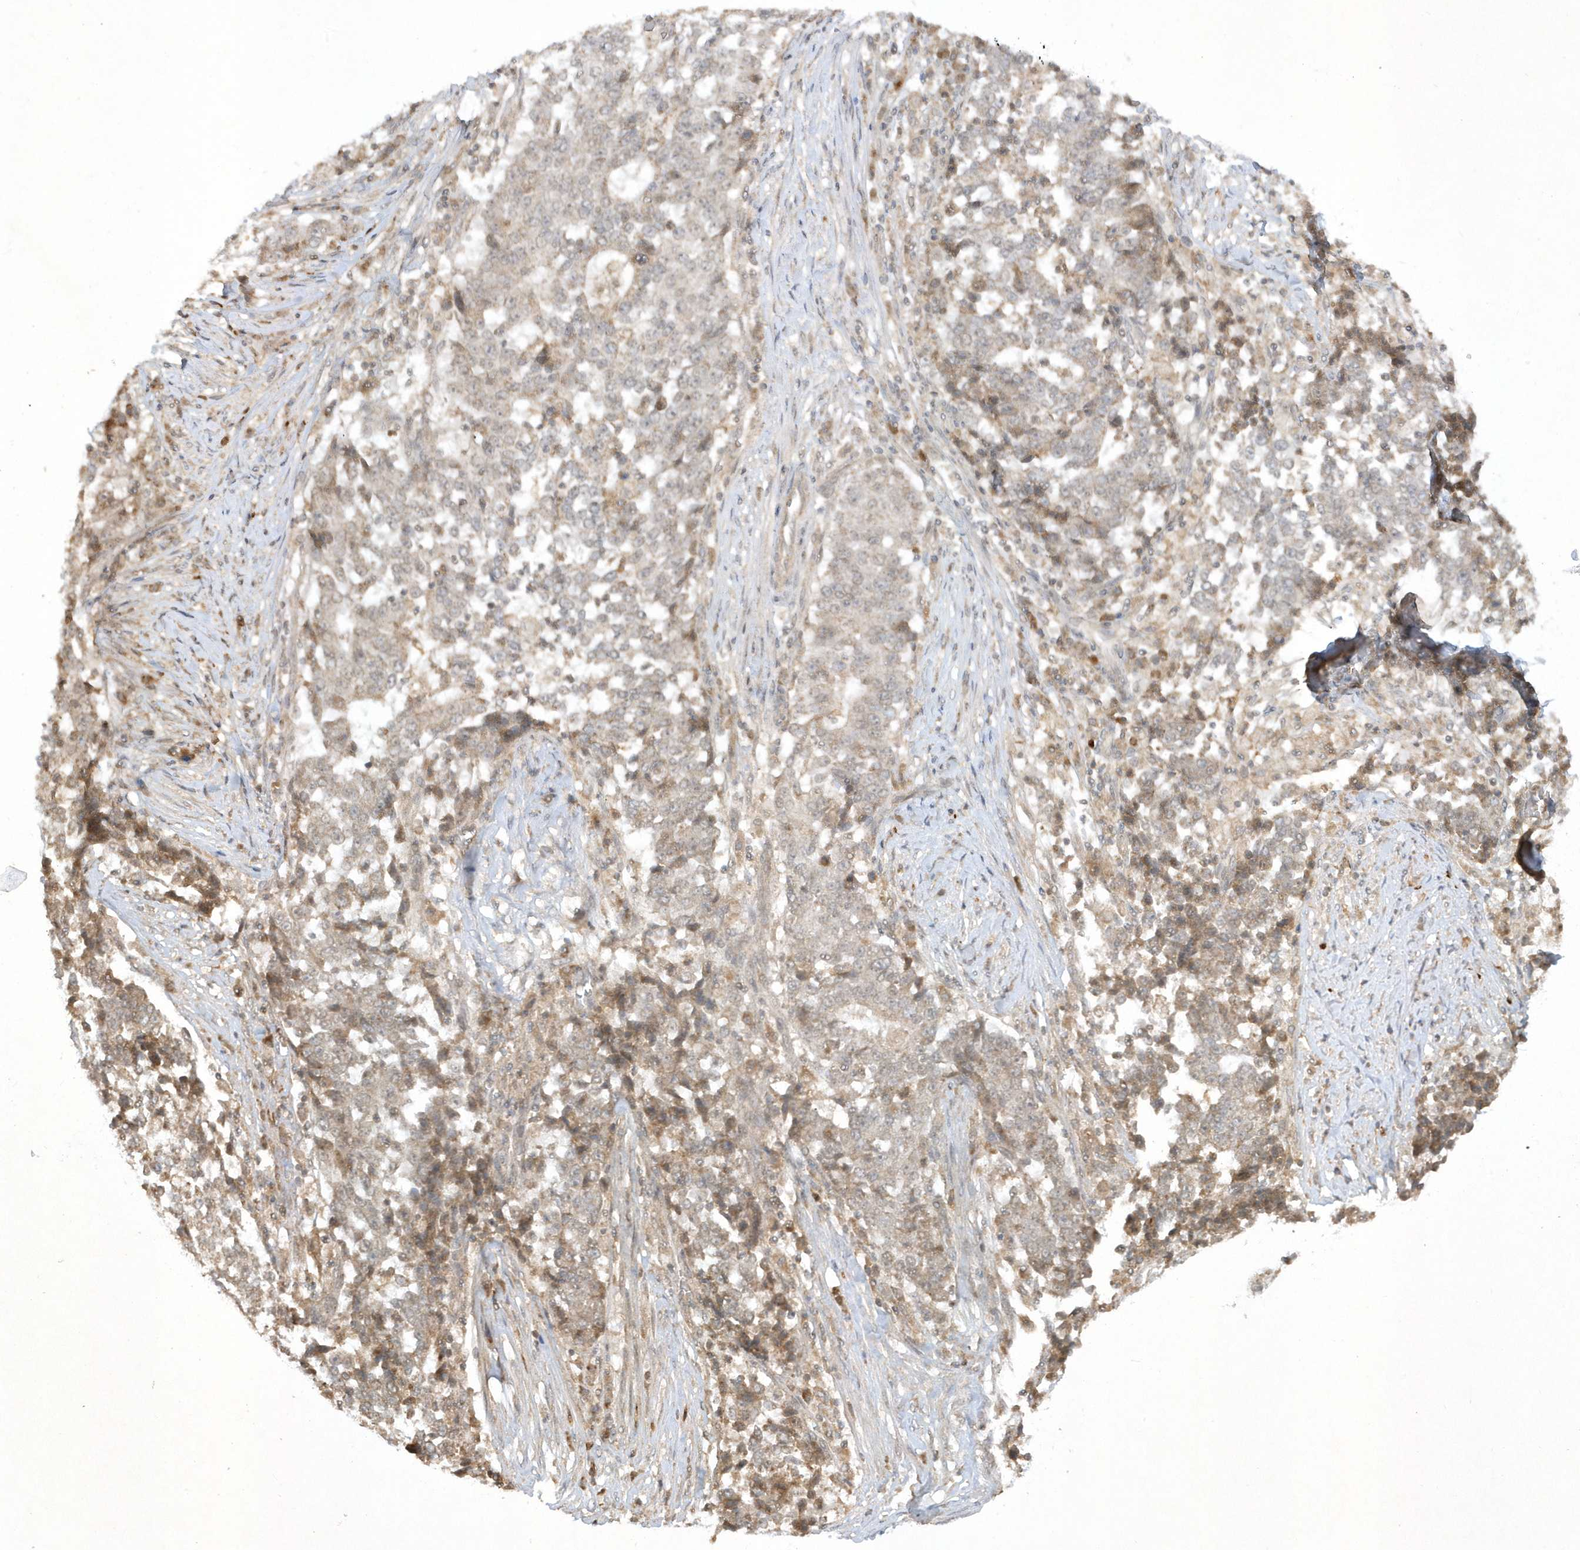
{"staining": {"intensity": "negative", "quantity": "none", "location": "none"}, "tissue": "stomach cancer", "cell_type": "Tumor cells", "image_type": "cancer", "snomed": [{"axis": "morphology", "description": "Adenocarcinoma, NOS"}, {"axis": "topography", "description": "Stomach"}], "caption": "Tumor cells show no significant protein positivity in adenocarcinoma (stomach).", "gene": "ZNF213", "patient": {"sex": "male", "age": 59}}